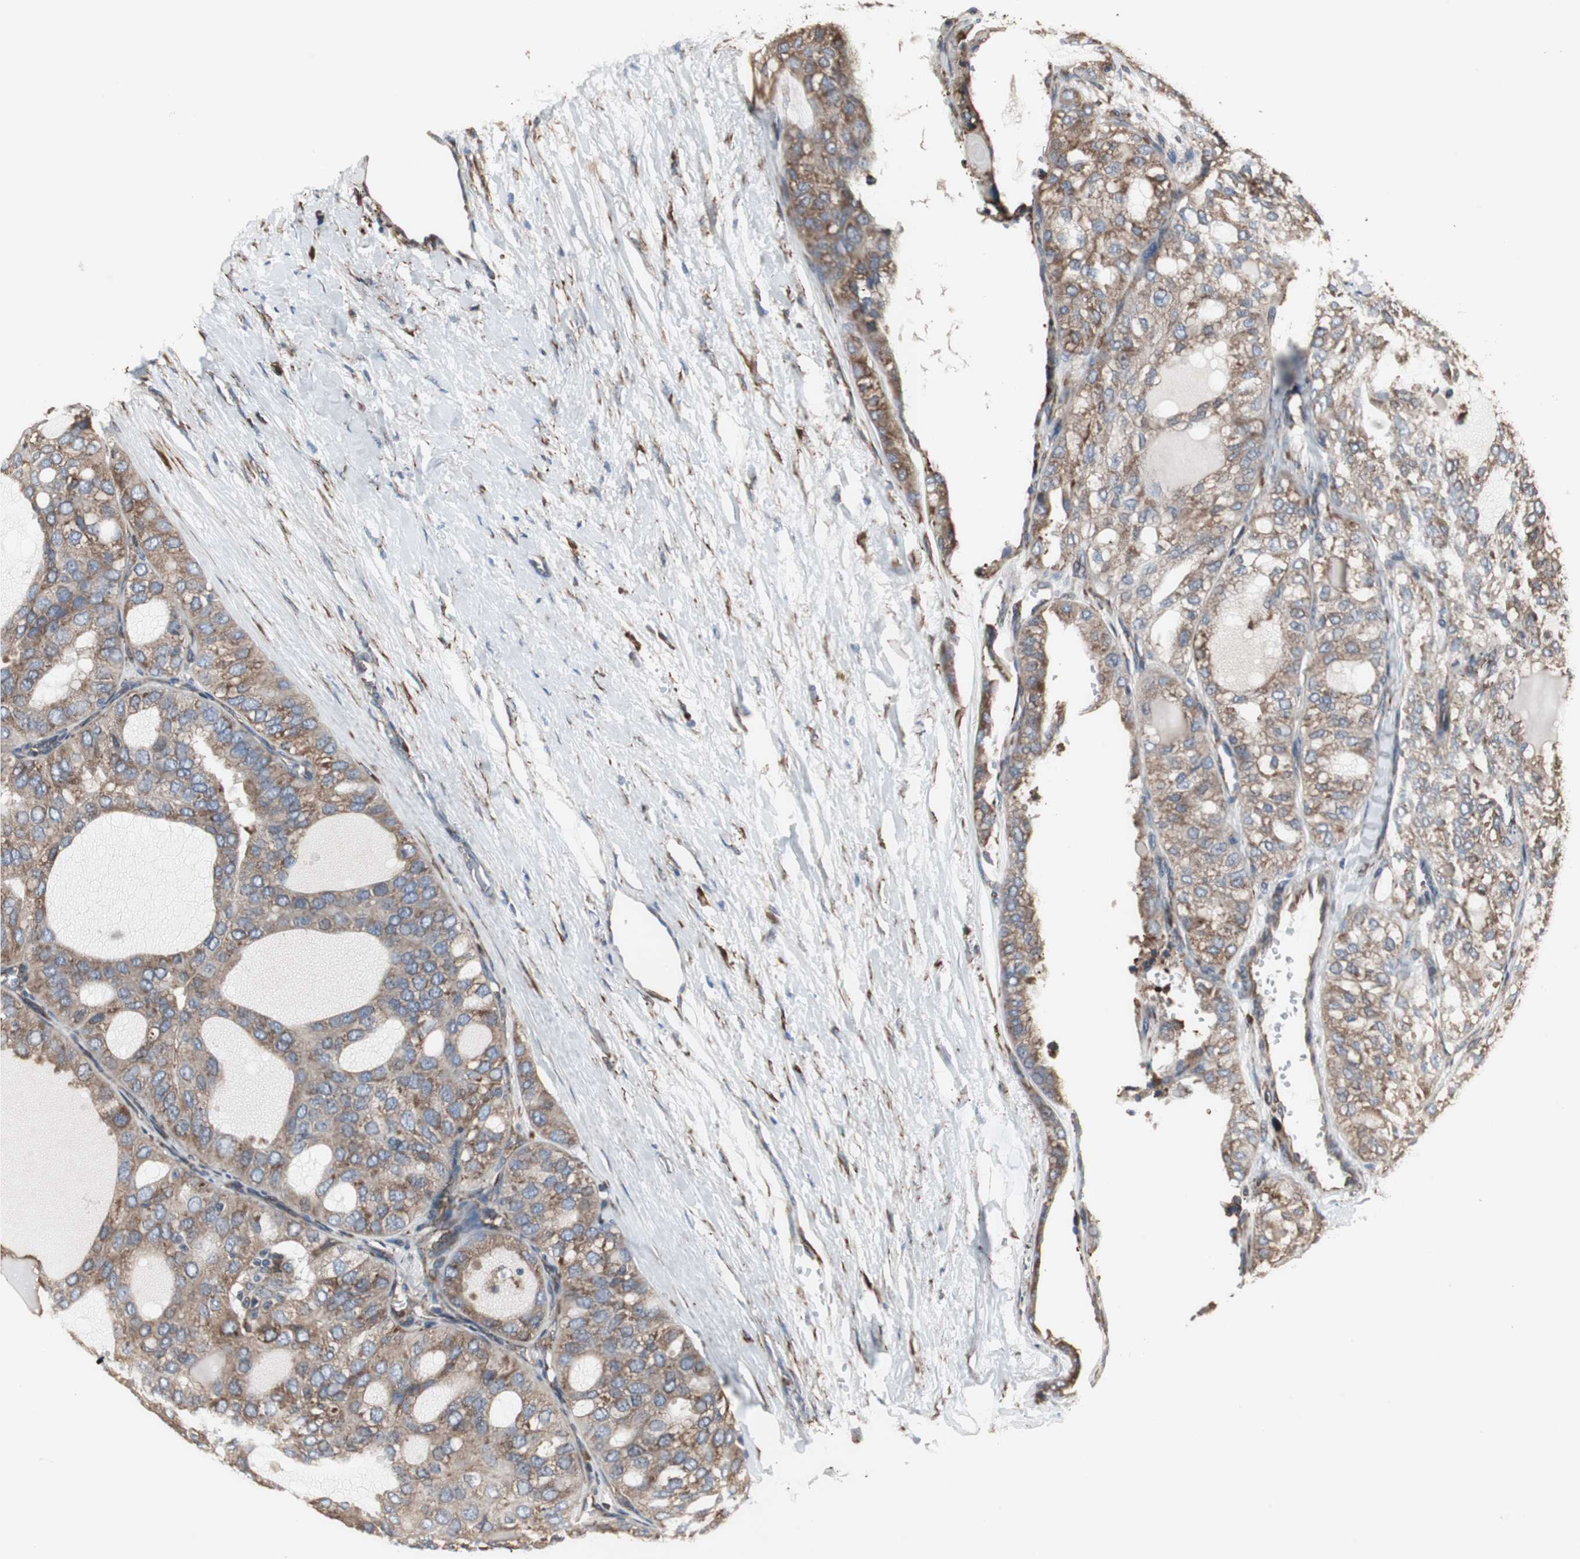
{"staining": {"intensity": "moderate", "quantity": ">75%", "location": "cytoplasmic/membranous"}, "tissue": "thyroid cancer", "cell_type": "Tumor cells", "image_type": "cancer", "snomed": [{"axis": "morphology", "description": "Follicular adenoma carcinoma, NOS"}, {"axis": "topography", "description": "Thyroid gland"}], "caption": "Thyroid follicular adenoma carcinoma tissue displays moderate cytoplasmic/membranous staining in approximately >75% of tumor cells, visualized by immunohistochemistry. The protein is stained brown, and the nuclei are stained in blue (DAB (3,3'-diaminobenzidine) IHC with brightfield microscopy, high magnification).", "gene": "CALU", "patient": {"sex": "male", "age": 75}}